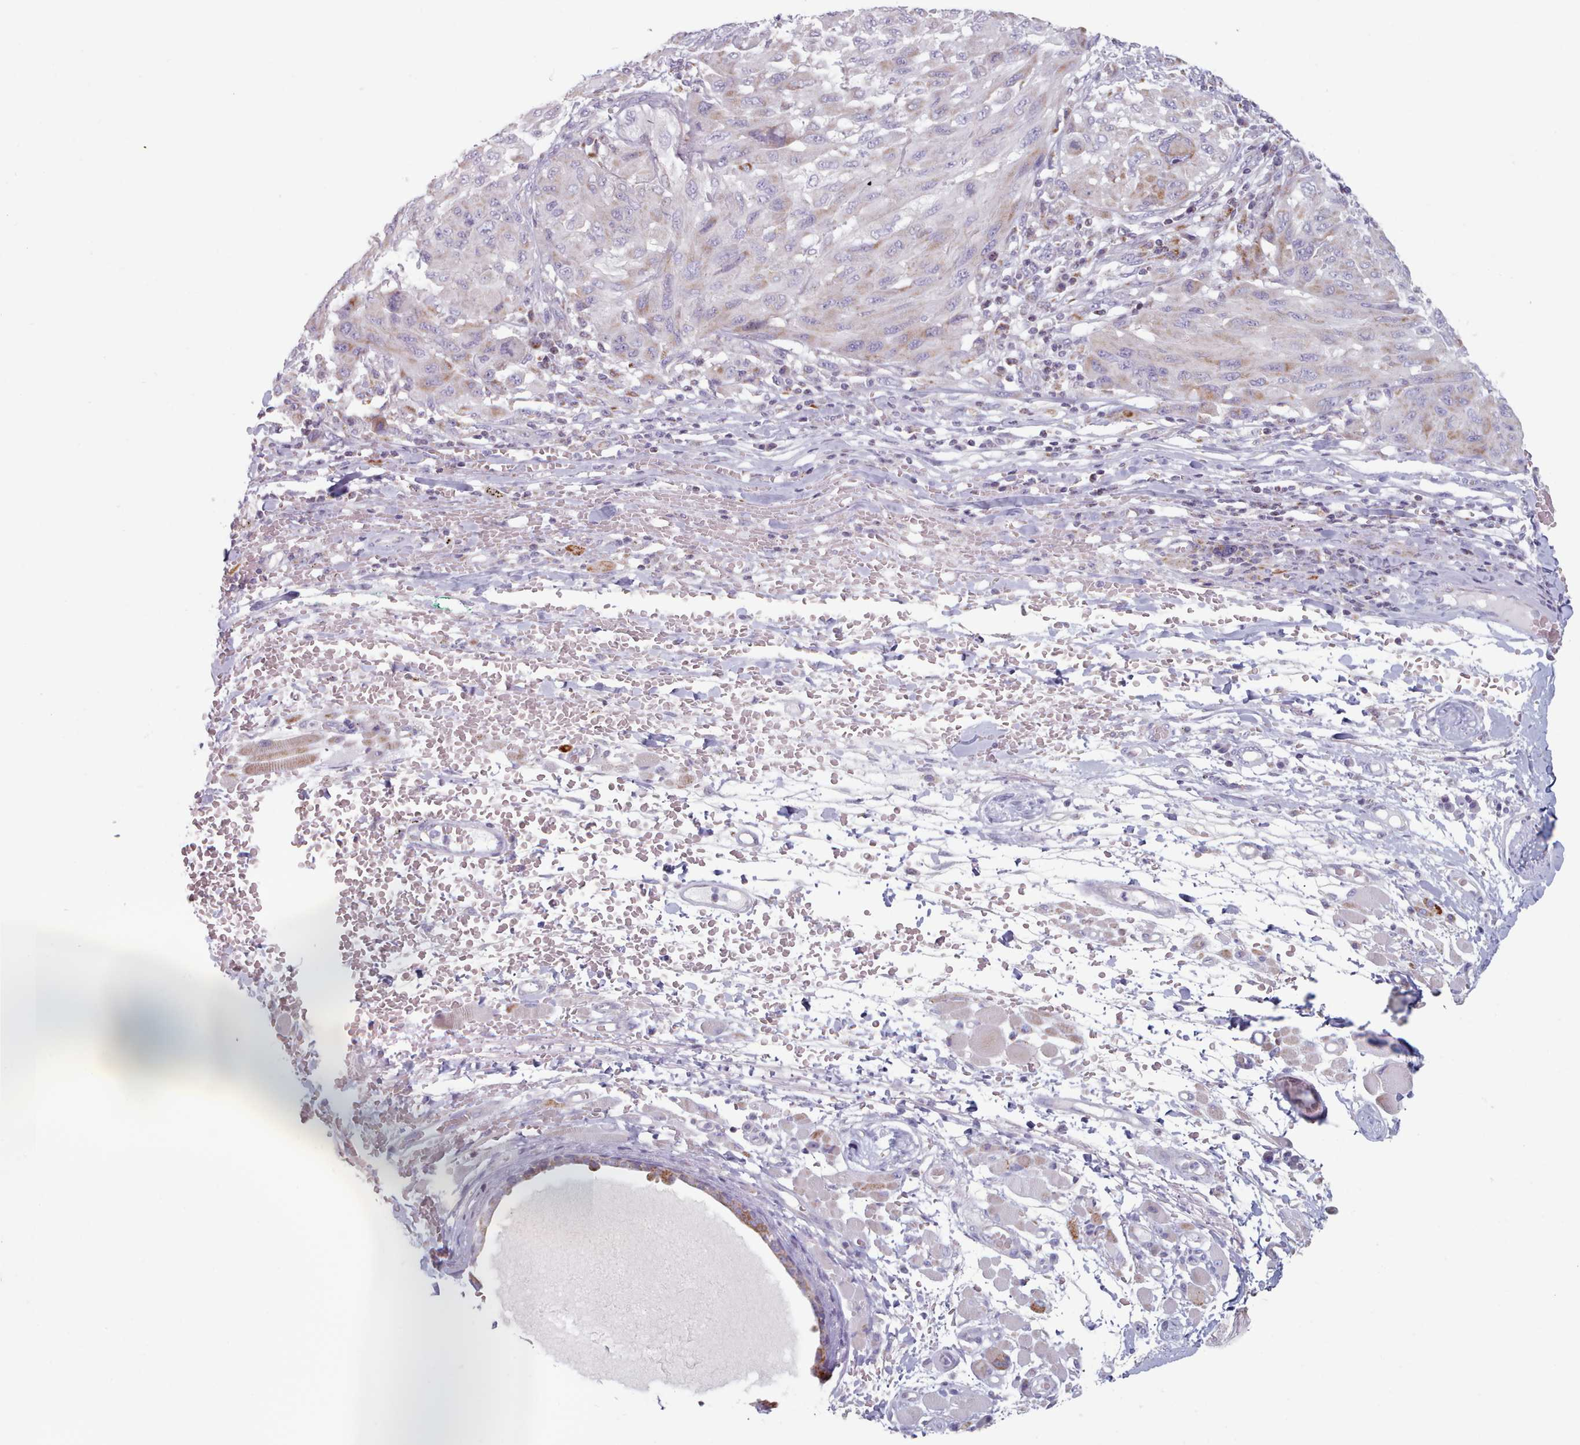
{"staining": {"intensity": "weak", "quantity": "25%-75%", "location": "cytoplasmic/membranous"}, "tissue": "melanoma", "cell_type": "Tumor cells", "image_type": "cancer", "snomed": [{"axis": "morphology", "description": "Malignant melanoma, NOS"}, {"axis": "topography", "description": "Skin"}], "caption": "Malignant melanoma tissue demonstrates weak cytoplasmic/membranous staining in approximately 25%-75% of tumor cells, visualized by immunohistochemistry.", "gene": "FAM170B", "patient": {"sex": "female", "age": 91}}